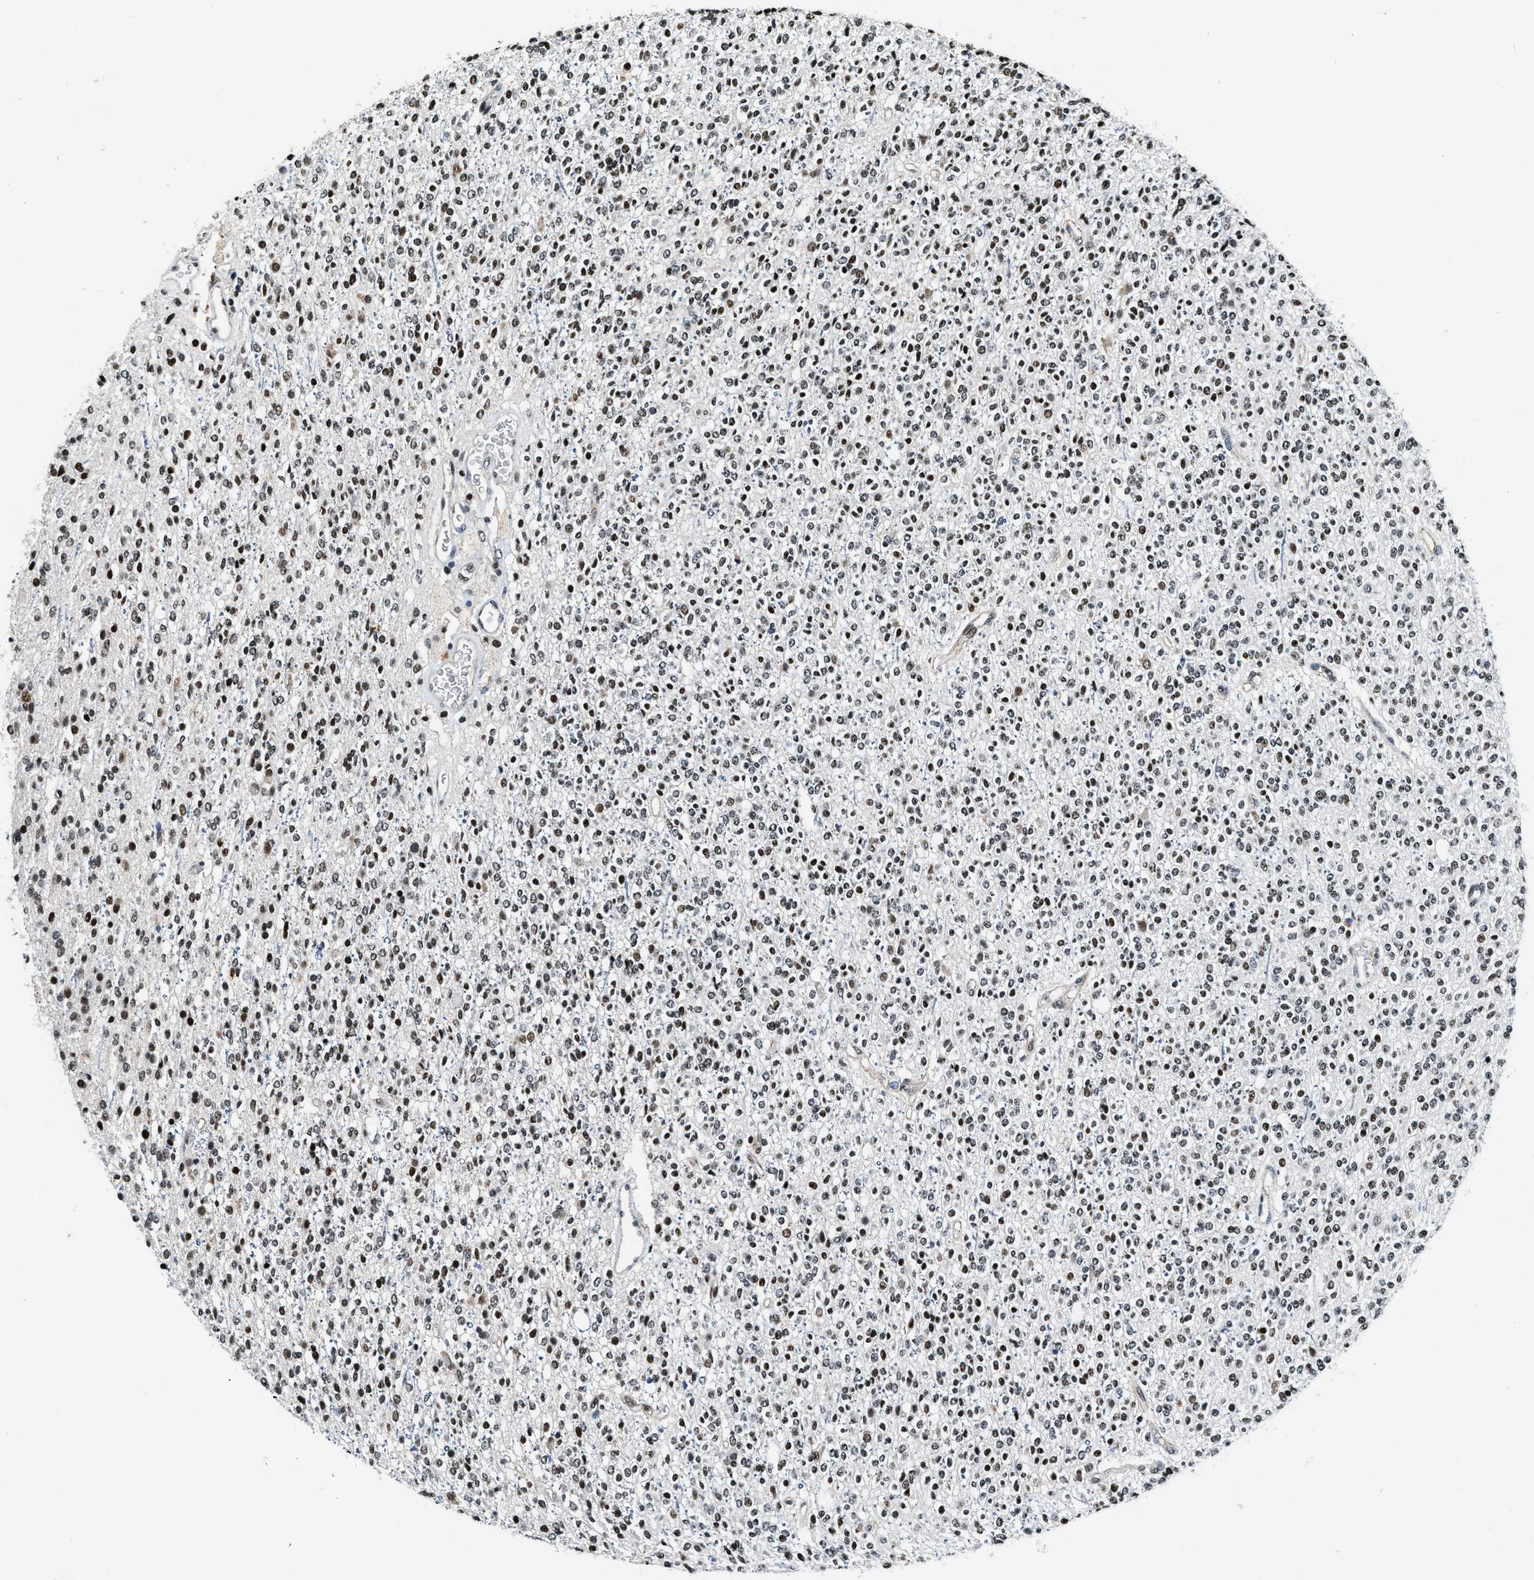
{"staining": {"intensity": "weak", "quantity": ">75%", "location": "nuclear"}, "tissue": "glioma", "cell_type": "Tumor cells", "image_type": "cancer", "snomed": [{"axis": "morphology", "description": "Glioma, malignant, High grade"}, {"axis": "topography", "description": "Brain"}], "caption": "IHC staining of glioma, which shows low levels of weak nuclear positivity in about >75% of tumor cells indicating weak nuclear protein positivity. The staining was performed using DAB (3,3'-diaminobenzidine) (brown) for protein detection and nuclei were counterstained in hematoxylin (blue).", "gene": "CCNE1", "patient": {"sex": "male", "age": 34}}